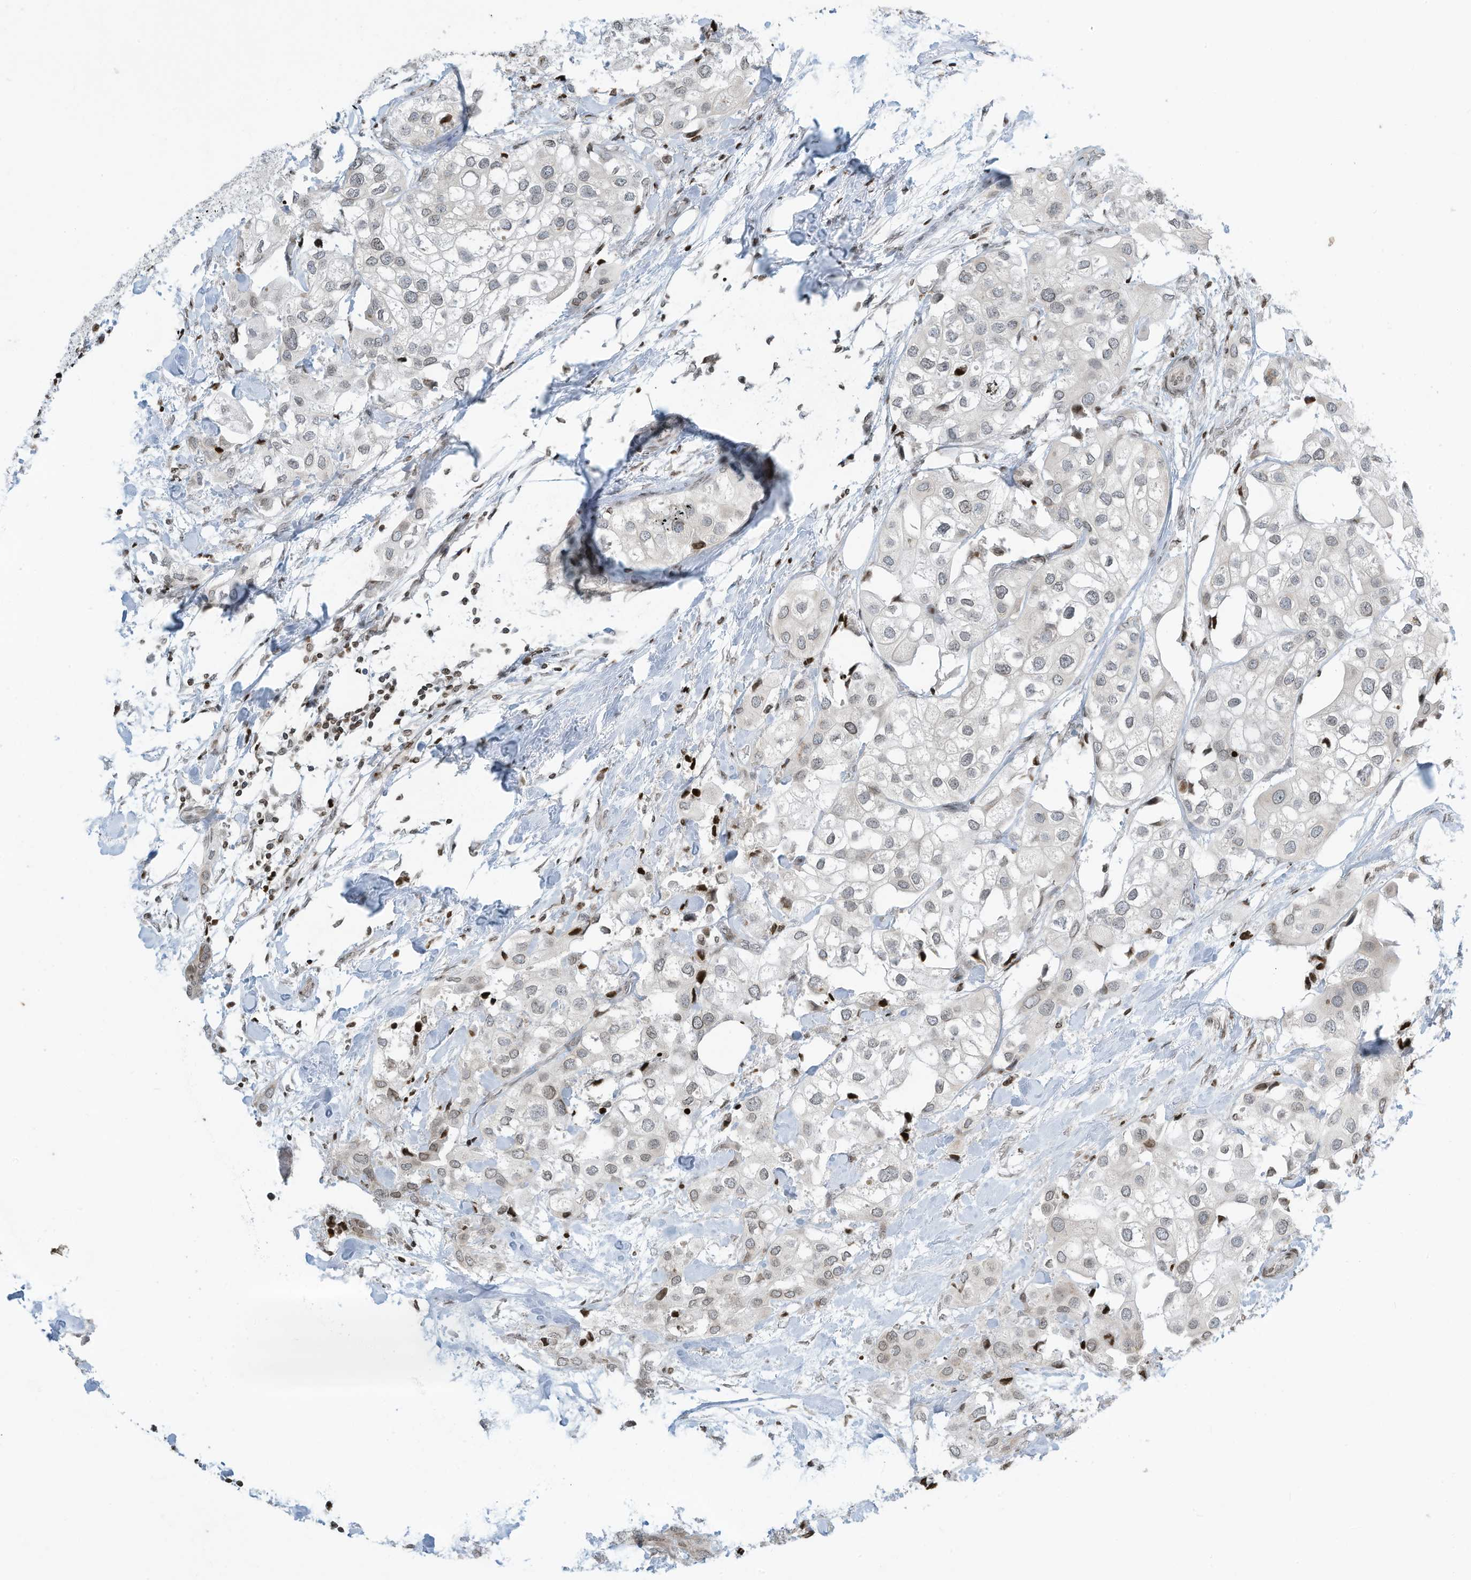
{"staining": {"intensity": "weak", "quantity": "<25%", "location": "nuclear"}, "tissue": "urothelial cancer", "cell_type": "Tumor cells", "image_type": "cancer", "snomed": [{"axis": "morphology", "description": "Urothelial carcinoma, High grade"}, {"axis": "topography", "description": "Urinary bladder"}], "caption": "Immunohistochemical staining of human urothelial carcinoma (high-grade) displays no significant positivity in tumor cells. (Immunohistochemistry, brightfield microscopy, high magnification).", "gene": "ADI1", "patient": {"sex": "male", "age": 64}}